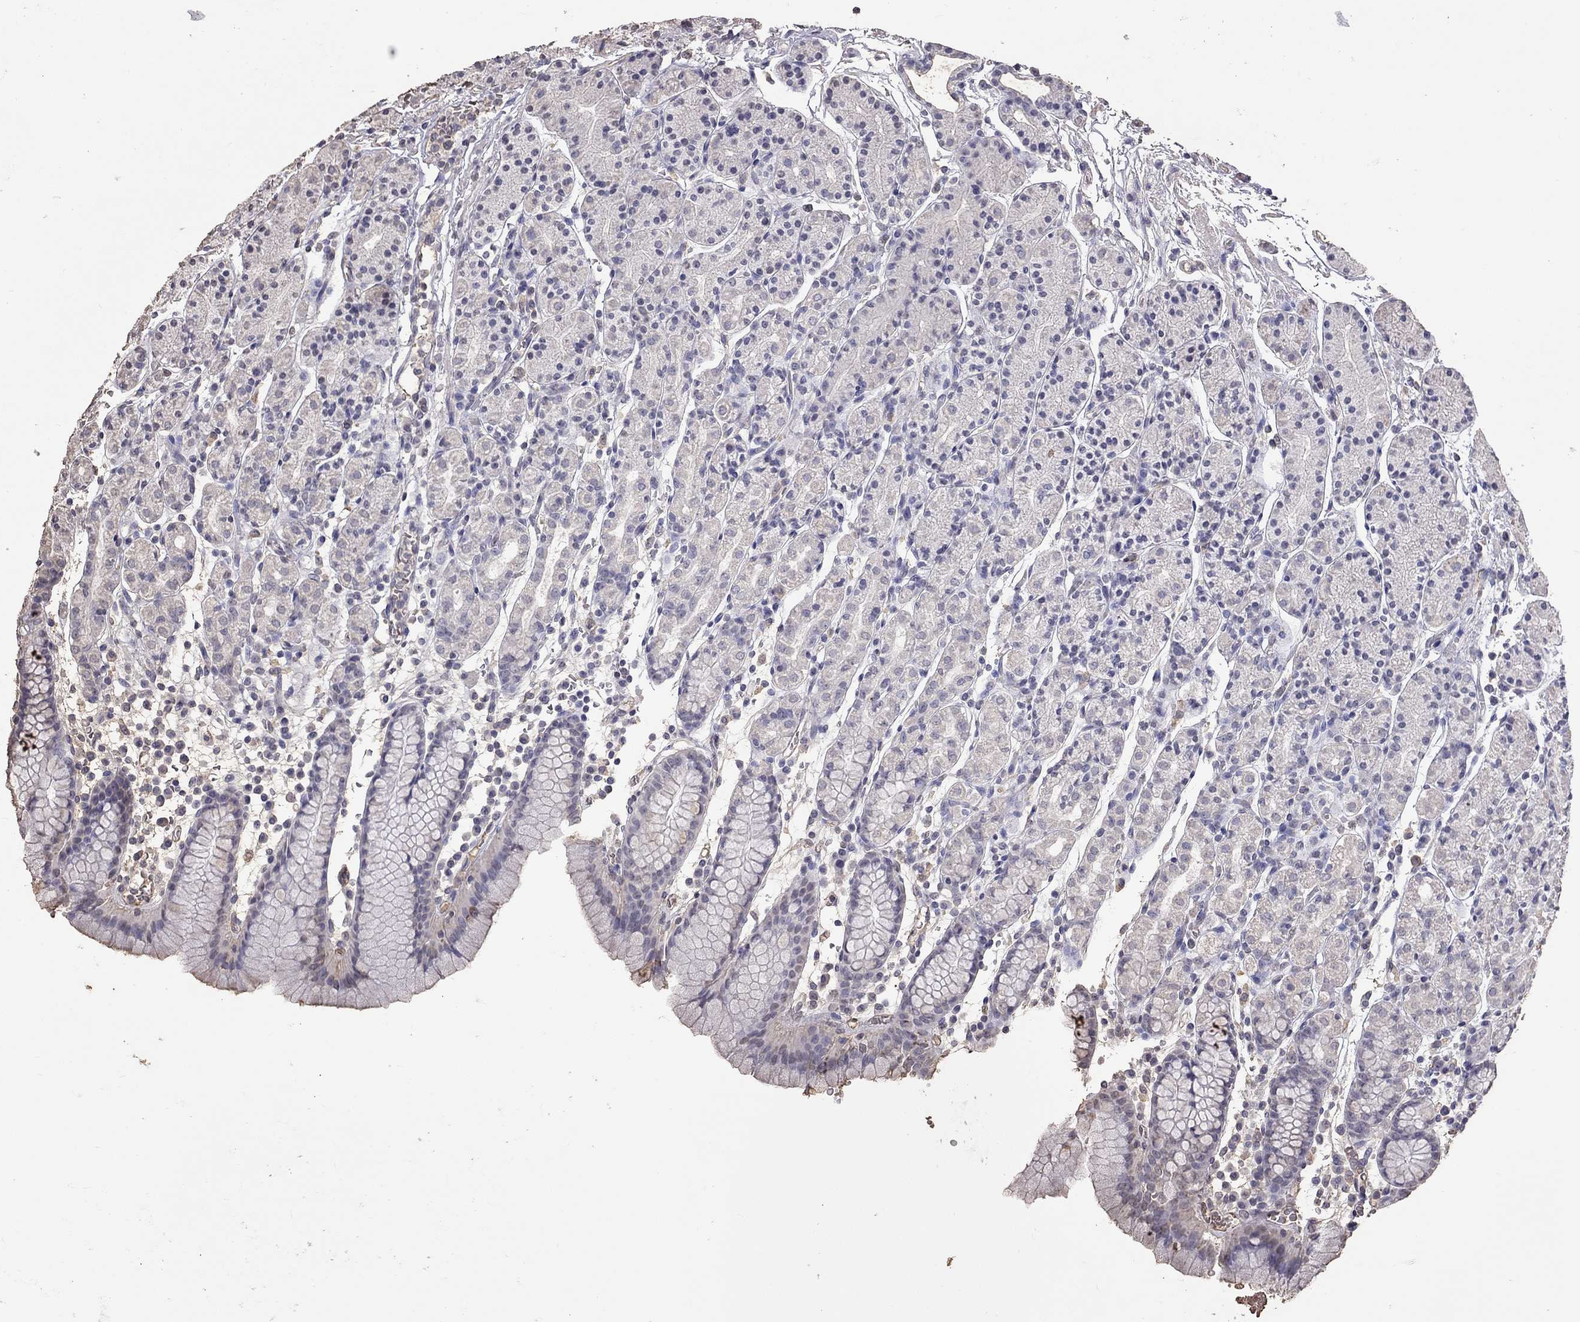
{"staining": {"intensity": "negative", "quantity": "none", "location": "none"}, "tissue": "stomach", "cell_type": "Glandular cells", "image_type": "normal", "snomed": [{"axis": "morphology", "description": "Normal tissue, NOS"}, {"axis": "topography", "description": "Stomach, upper"}, {"axis": "topography", "description": "Stomach"}], "caption": "A micrograph of human stomach is negative for staining in glandular cells.", "gene": "SUN3", "patient": {"sex": "male", "age": 62}}